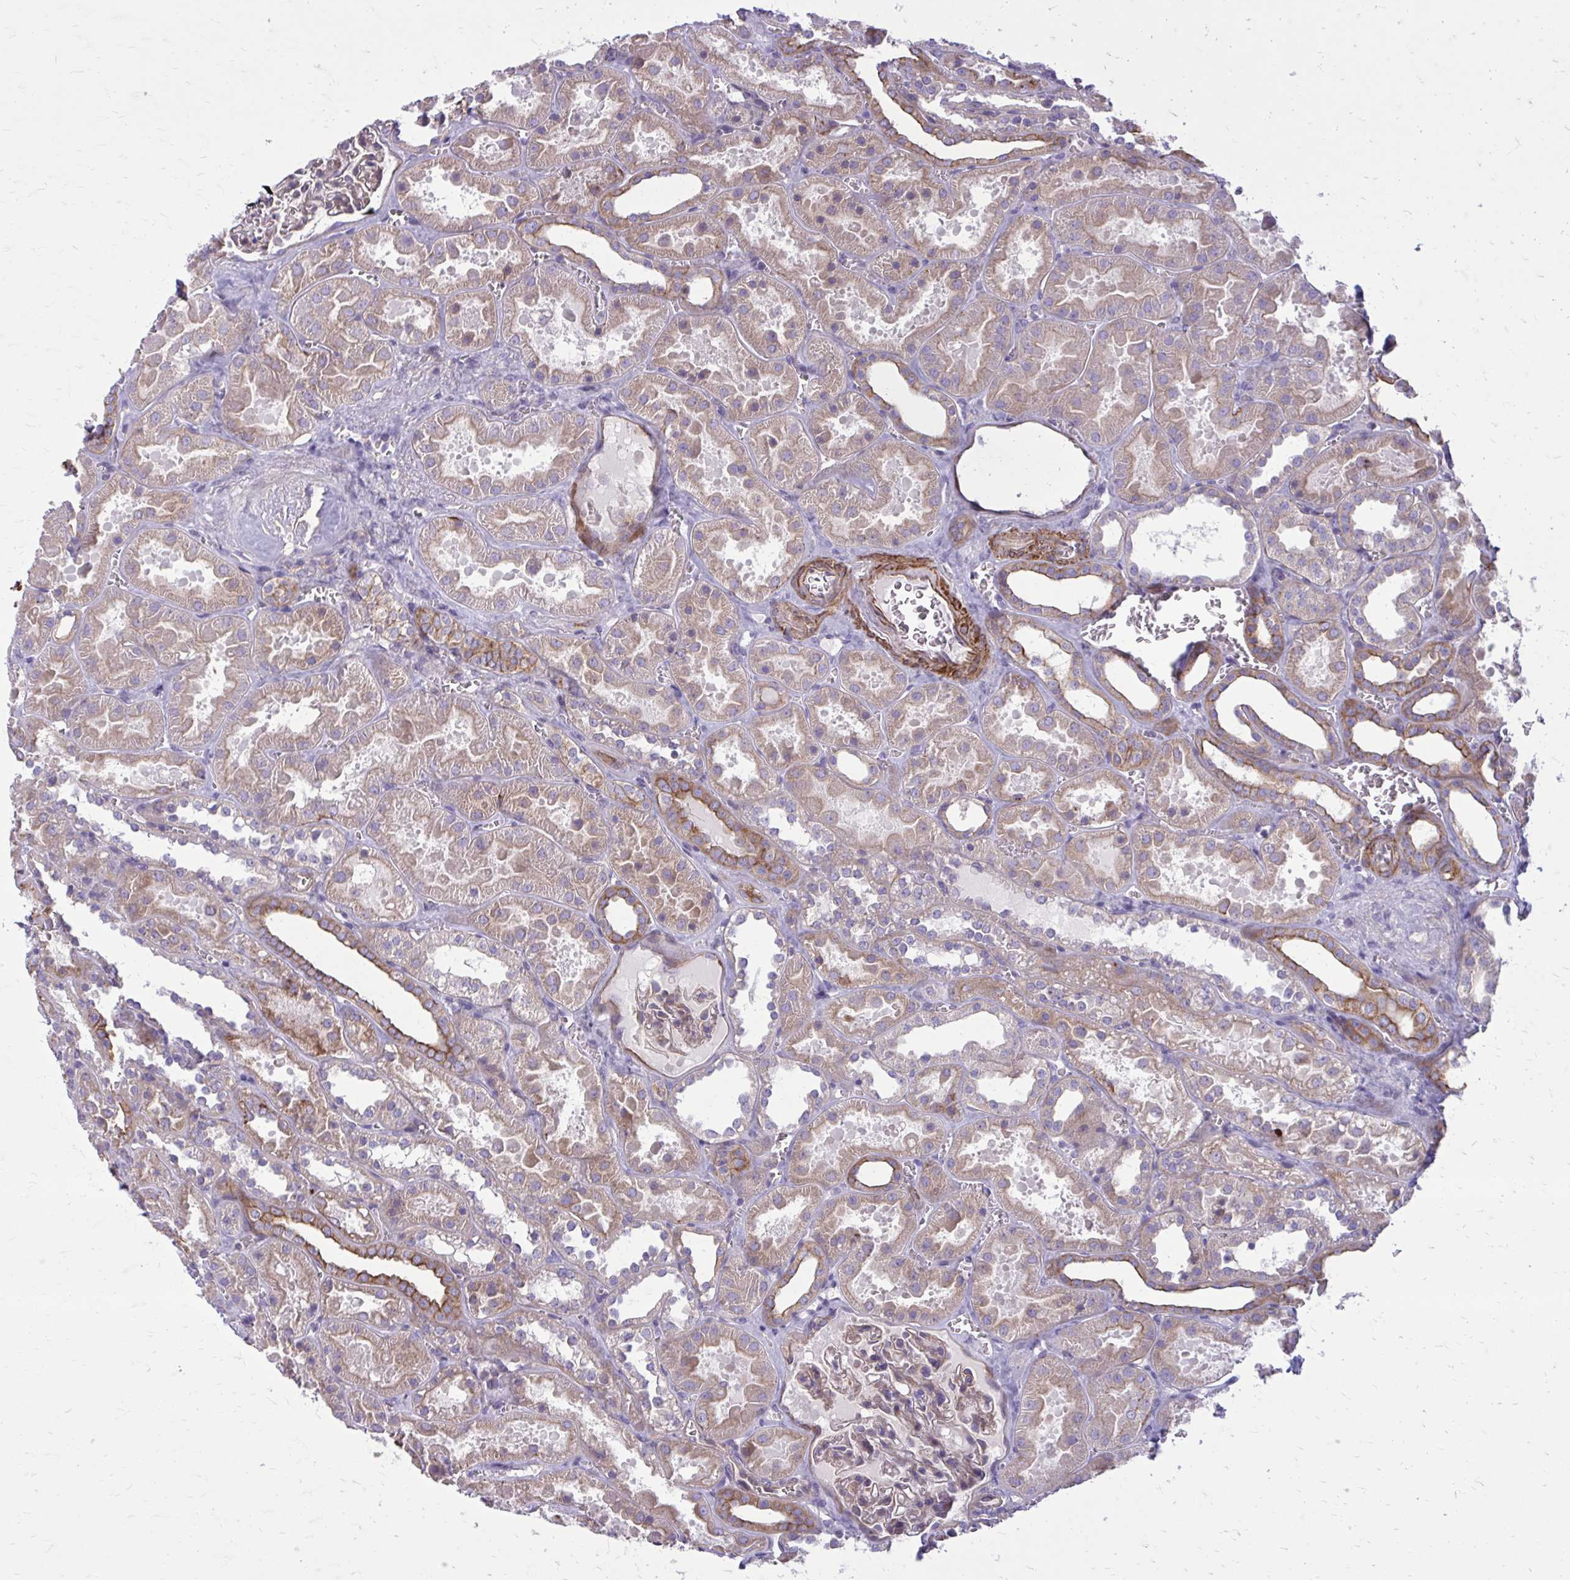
{"staining": {"intensity": "weak", "quantity": "25%-75%", "location": "cytoplasmic/membranous"}, "tissue": "kidney", "cell_type": "Cells in glomeruli", "image_type": "normal", "snomed": [{"axis": "morphology", "description": "Normal tissue, NOS"}, {"axis": "topography", "description": "Kidney"}], "caption": "About 25%-75% of cells in glomeruli in benign kidney display weak cytoplasmic/membranous protein expression as visualized by brown immunohistochemical staining.", "gene": "FAP", "patient": {"sex": "female", "age": 41}}